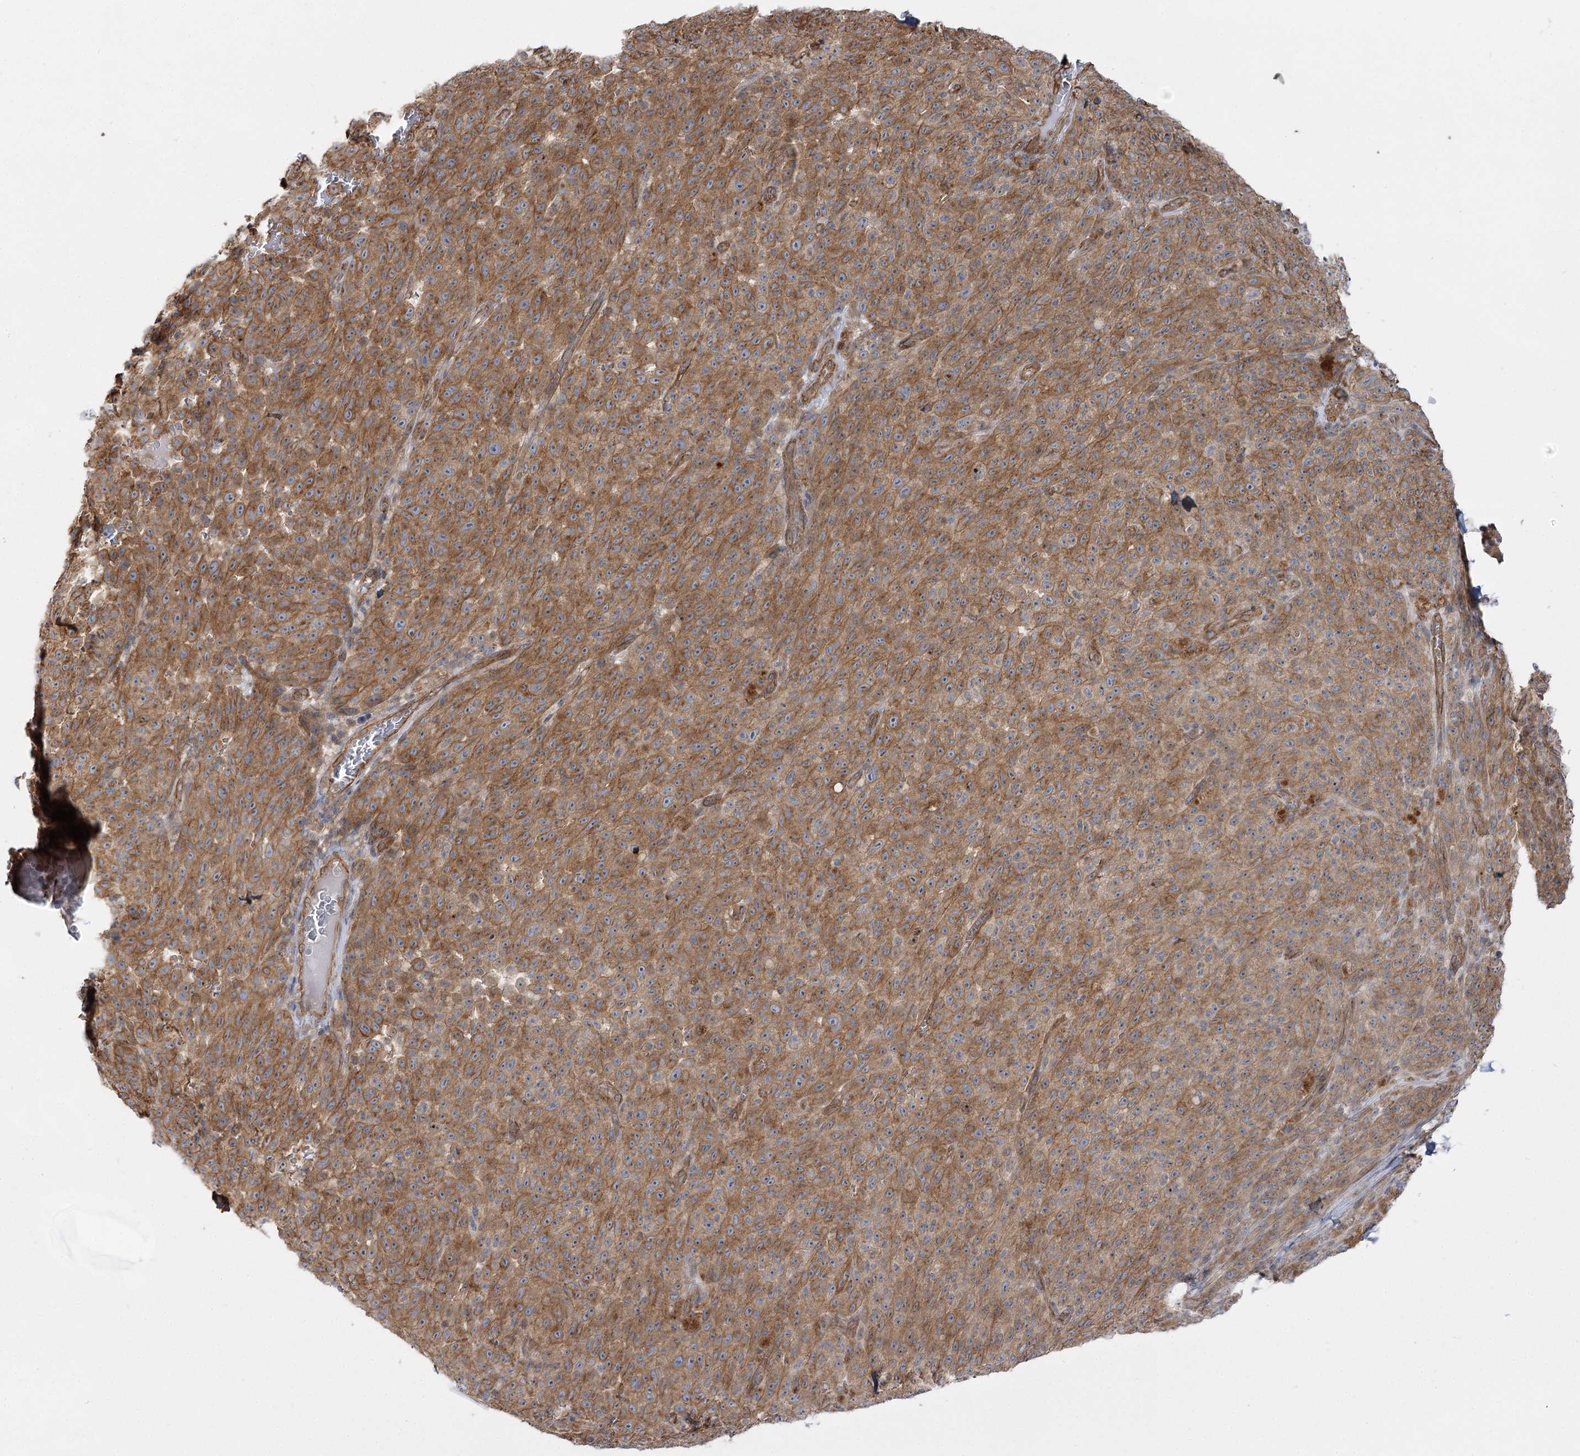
{"staining": {"intensity": "moderate", "quantity": ">75%", "location": "cytoplasmic/membranous"}, "tissue": "melanoma", "cell_type": "Tumor cells", "image_type": "cancer", "snomed": [{"axis": "morphology", "description": "Malignant melanoma, NOS"}, {"axis": "topography", "description": "Skin"}], "caption": "Melanoma was stained to show a protein in brown. There is medium levels of moderate cytoplasmic/membranous expression in approximately >75% of tumor cells.", "gene": "SH3BP5L", "patient": {"sex": "female", "age": 82}}